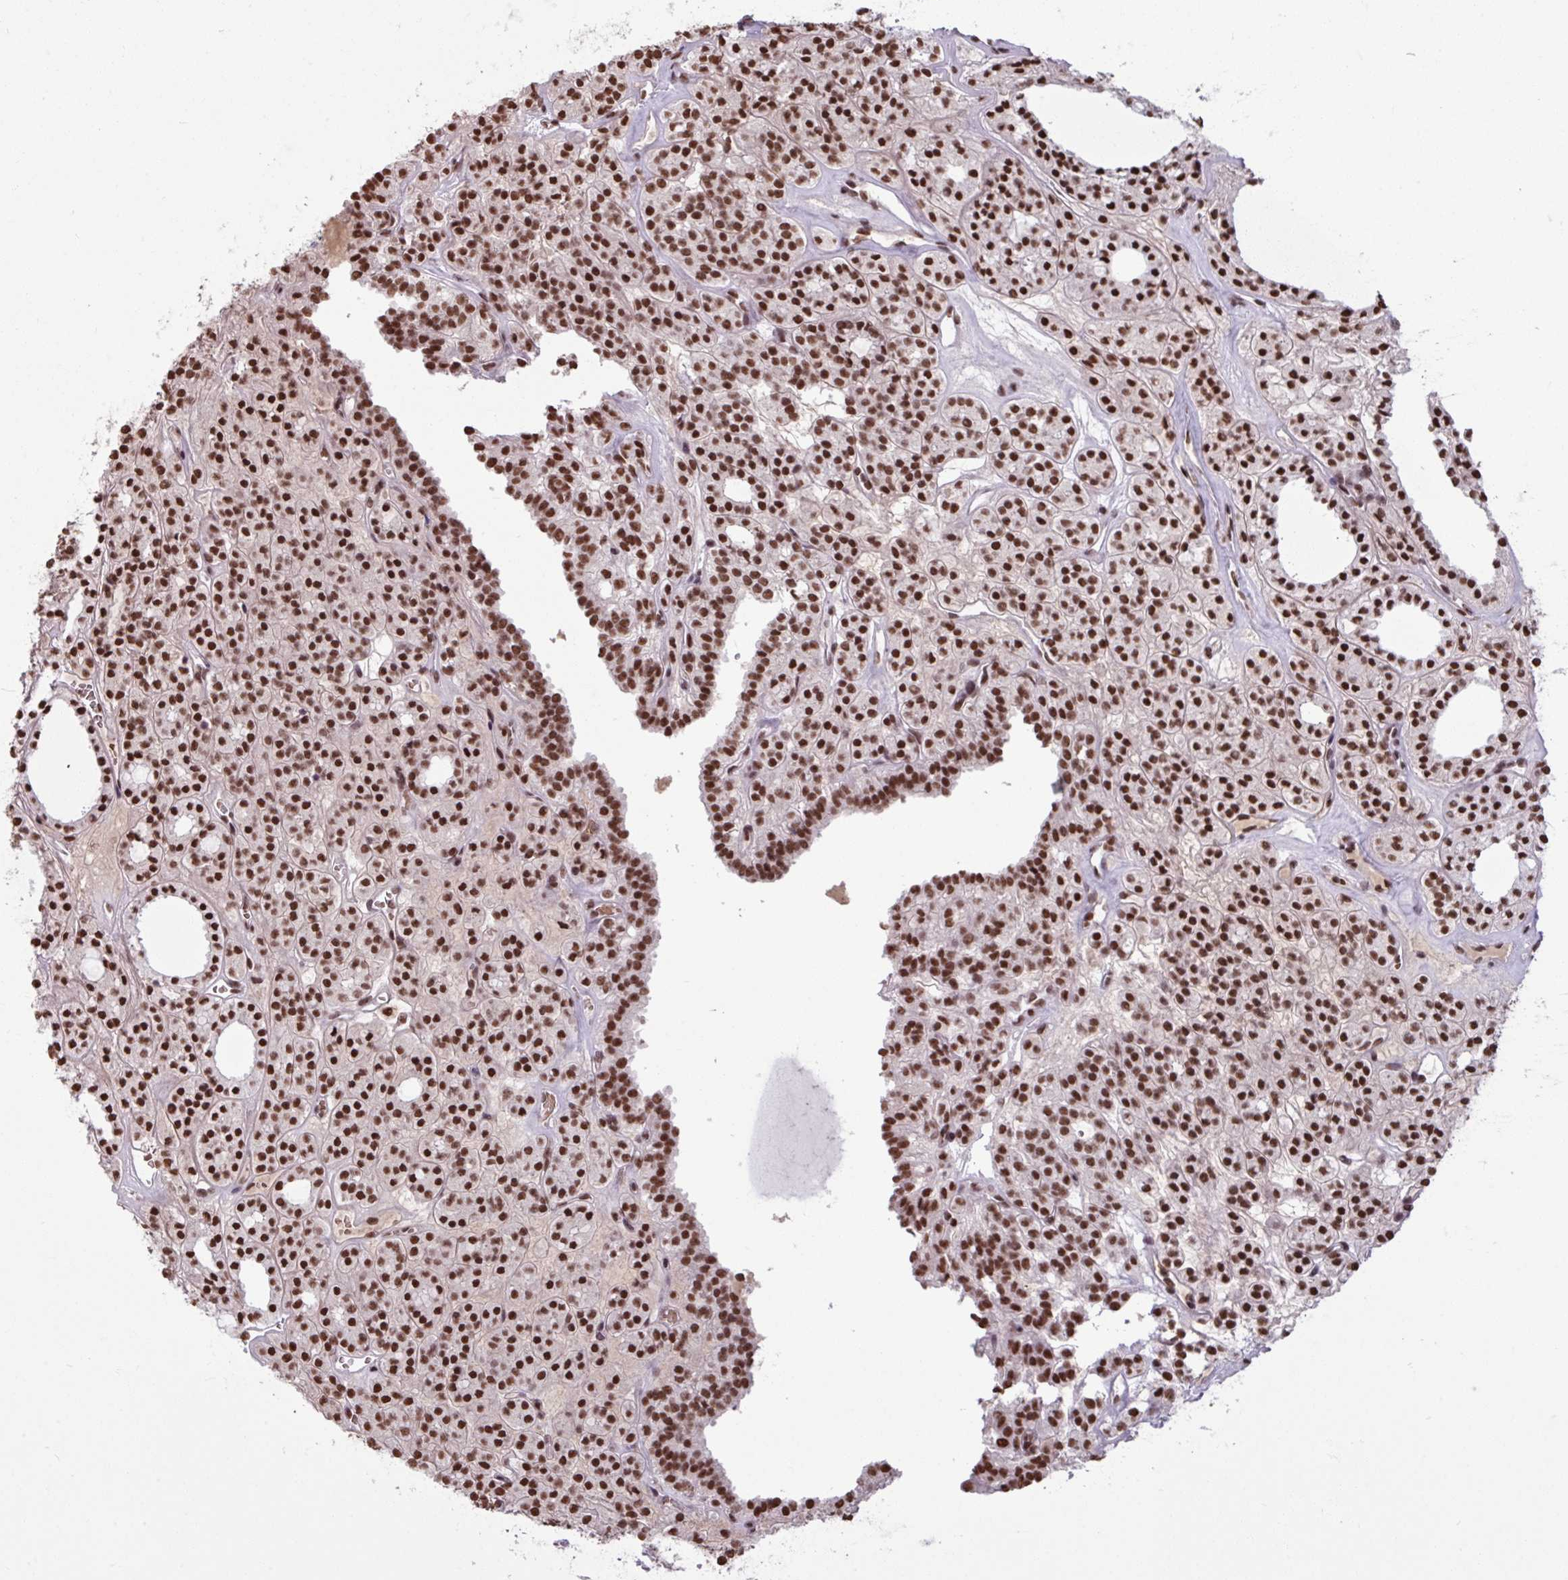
{"staining": {"intensity": "strong", "quantity": ">75%", "location": "nuclear"}, "tissue": "thyroid cancer", "cell_type": "Tumor cells", "image_type": "cancer", "snomed": [{"axis": "morphology", "description": "Follicular adenoma carcinoma, NOS"}, {"axis": "topography", "description": "Thyroid gland"}], "caption": "Thyroid cancer tissue displays strong nuclear staining in about >75% of tumor cells, visualized by immunohistochemistry.", "gene": "TDG", "patient": {"sex": "female", "age": 63}}